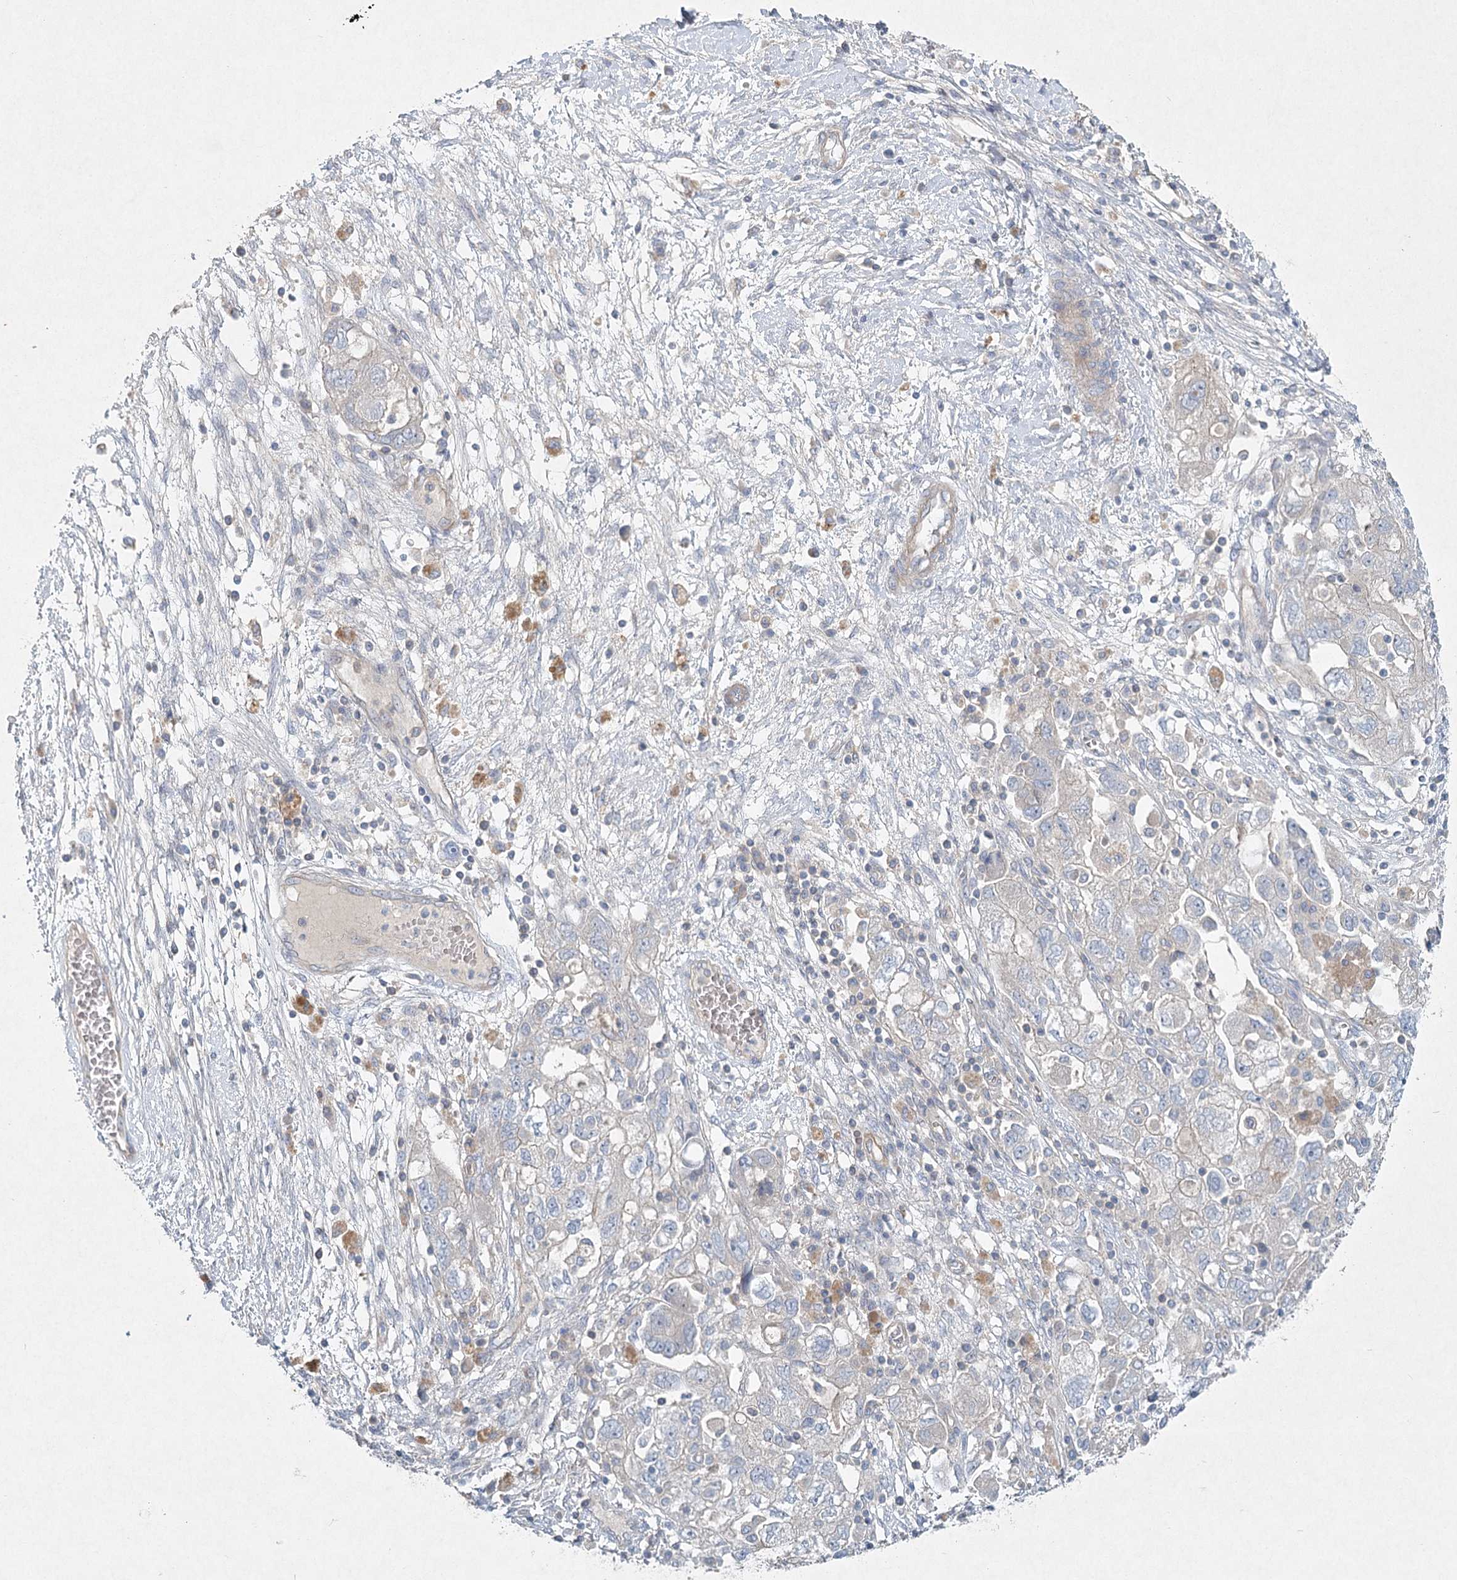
{"staining": {"intensity": "weak", "quantity": "<25%", "location": "cytoplasmic/membranous"}, "tissue": "ovarian cancer", "cell_type": "Tumor cells", "image_type": "cancer", "snomed": [{"axis": "morphology", "description": "Carcinoma, NOS"}, {"axis": "morphology", "description": "Cystadenocarcinoma, serous, NOS"}, {"axis": "topography", "description": "Ovary"}], "caption": "Tumor cells are negative for brown protein staining in ovarian cancer. (Brightfield microscopy of DAB (3,3'-diaminobenzidine) immunohistochemistry (IHC) at high magnification).", "gene": "DNMBP", "patient": {"sex": "female", "age": 69}}